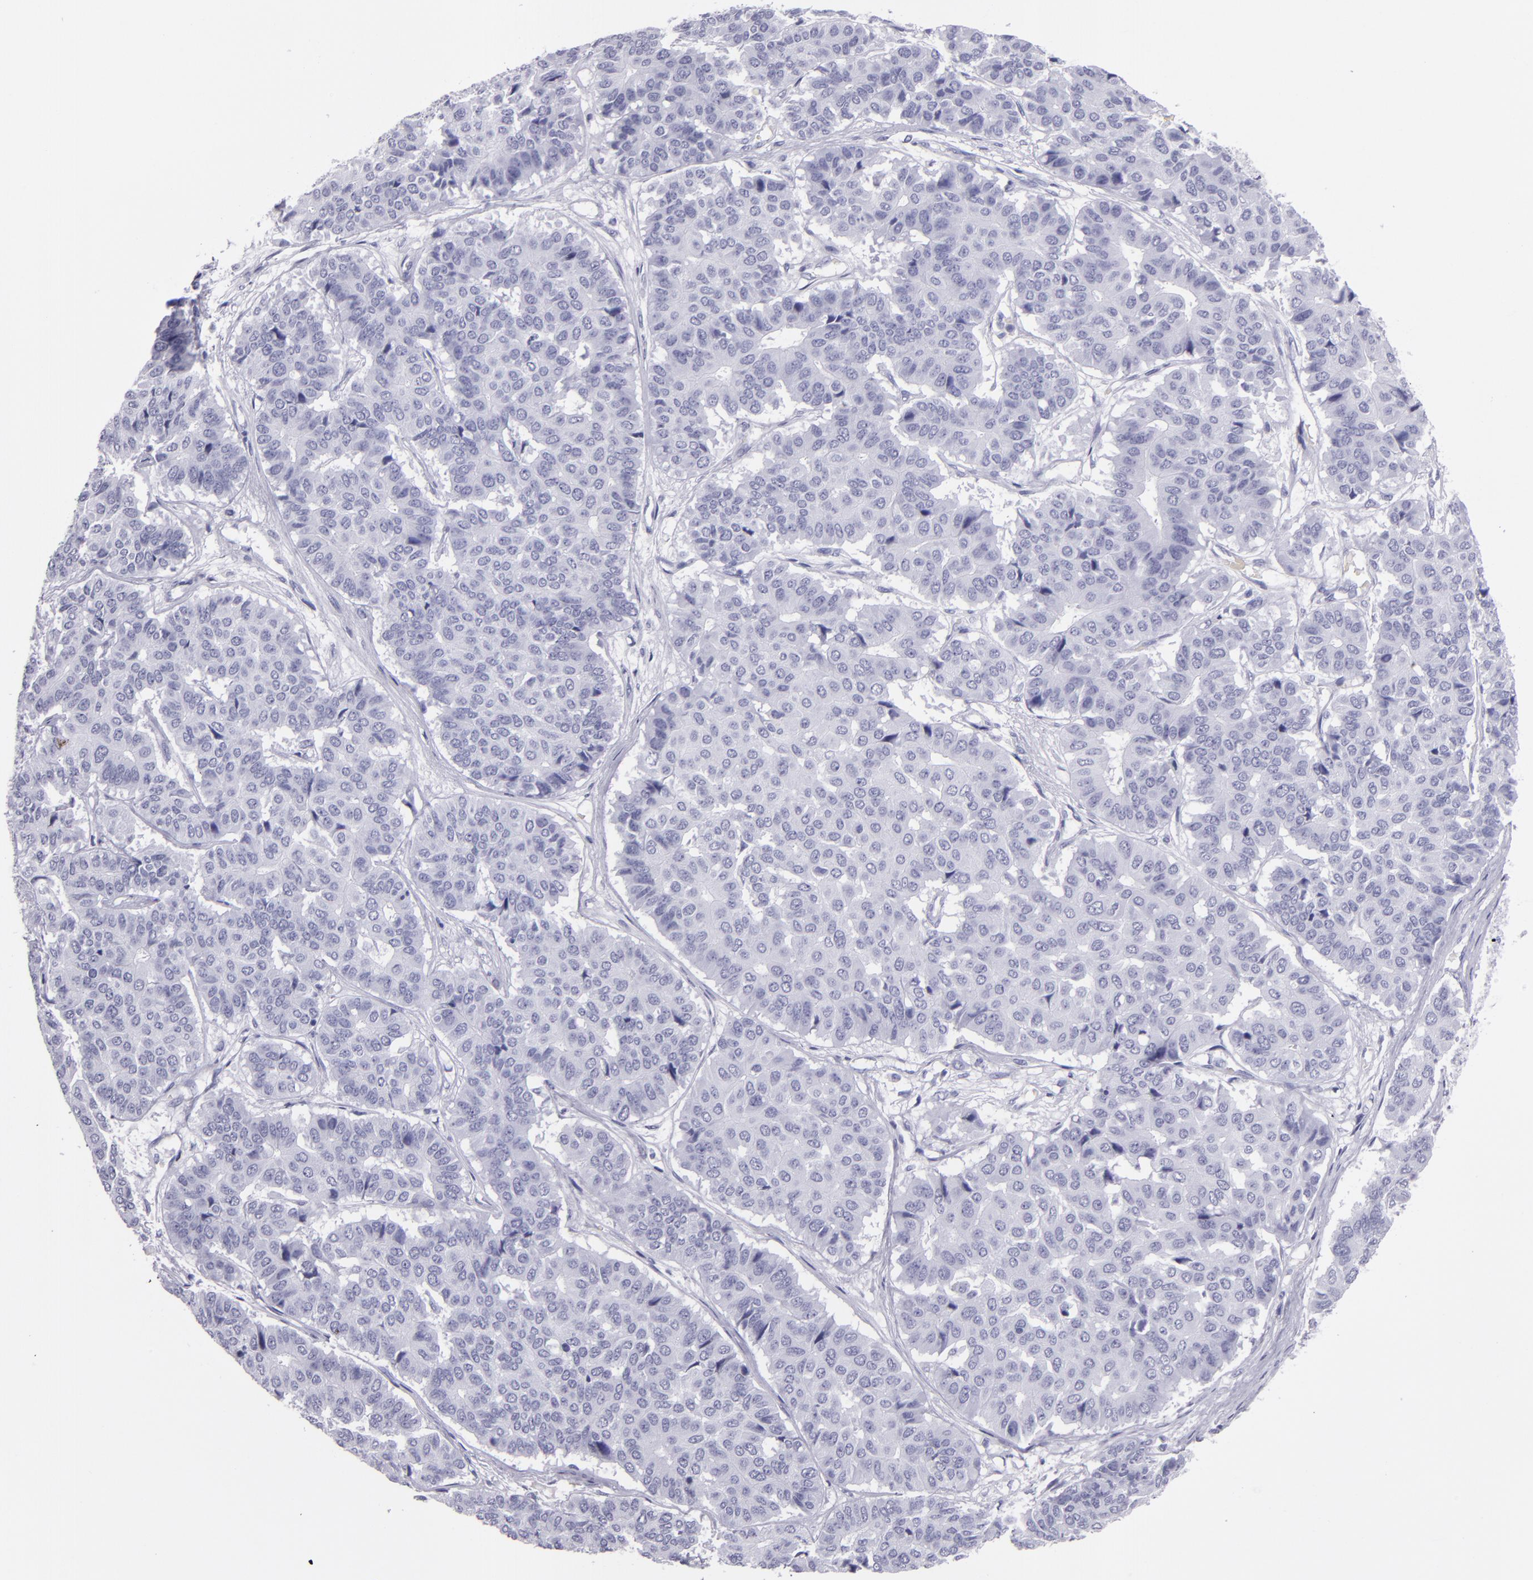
{"staining": {"intensity": "negative", "quantity": "none", "location": "none"}, "tissue": "pancreatic cancer", "cell_type": "Tumor cells", "image_type": "cancer", "snomed": [{"axis": "morphology", "description": "Adenocarcinoma, NOS"}, {"axis": "topography", "description": "Pancreas"}], "caption": "Tumor cells are negative for brown protein staining in adenocarcinoma (pancreatic). The staining is performed using DAB (3,3'-diaminobenzidine) brown chromogen with nuclei counter-stained in using hematoxylin.", "gene": "CR2", "patient": {"sex": "male", "age": 50}}